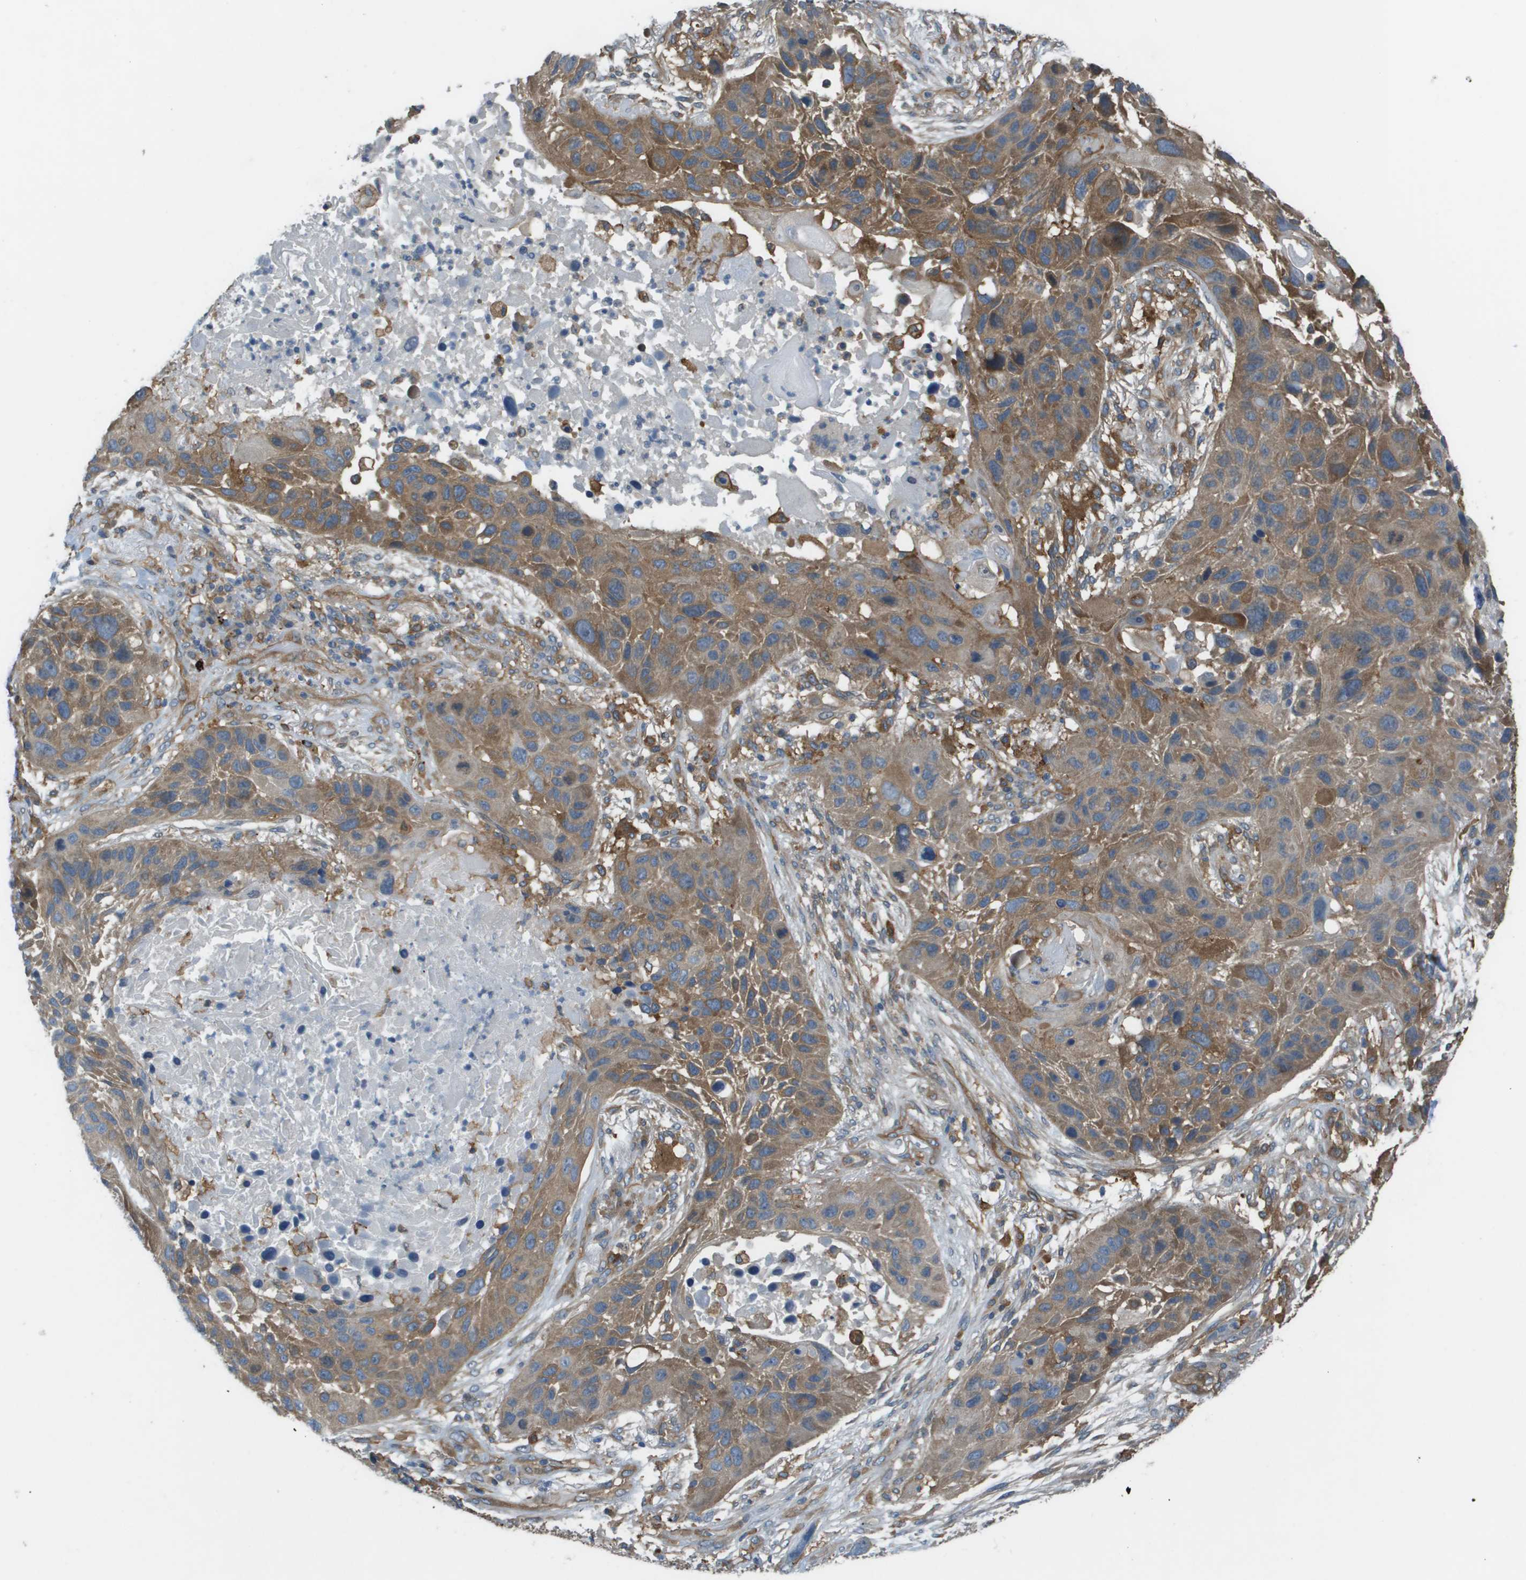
{"staining": {"intensity": "moderate", "quantity": ">75%", "location": "cytoplasmic/membranous"}, "tissue": "lung cancer", "cell_type": "Tumor cells", "image_type": "cancer", "snomed": [{"axis": "morphology", "description": "Squamous cell carcinoma, NOS"}, {"axis": "topography", "description": "Lung"}], "caption": "The immunohistochemical stain highlights moderate cytoplasmic/membranous expression in tumor cells of lung cancer (squamous cell carcinoma) tissue. (Brightfield microscopy of DAB IHC at high magnification).", "gene": "CORO1B", "patient": {"sex": "male", "age": 57}}